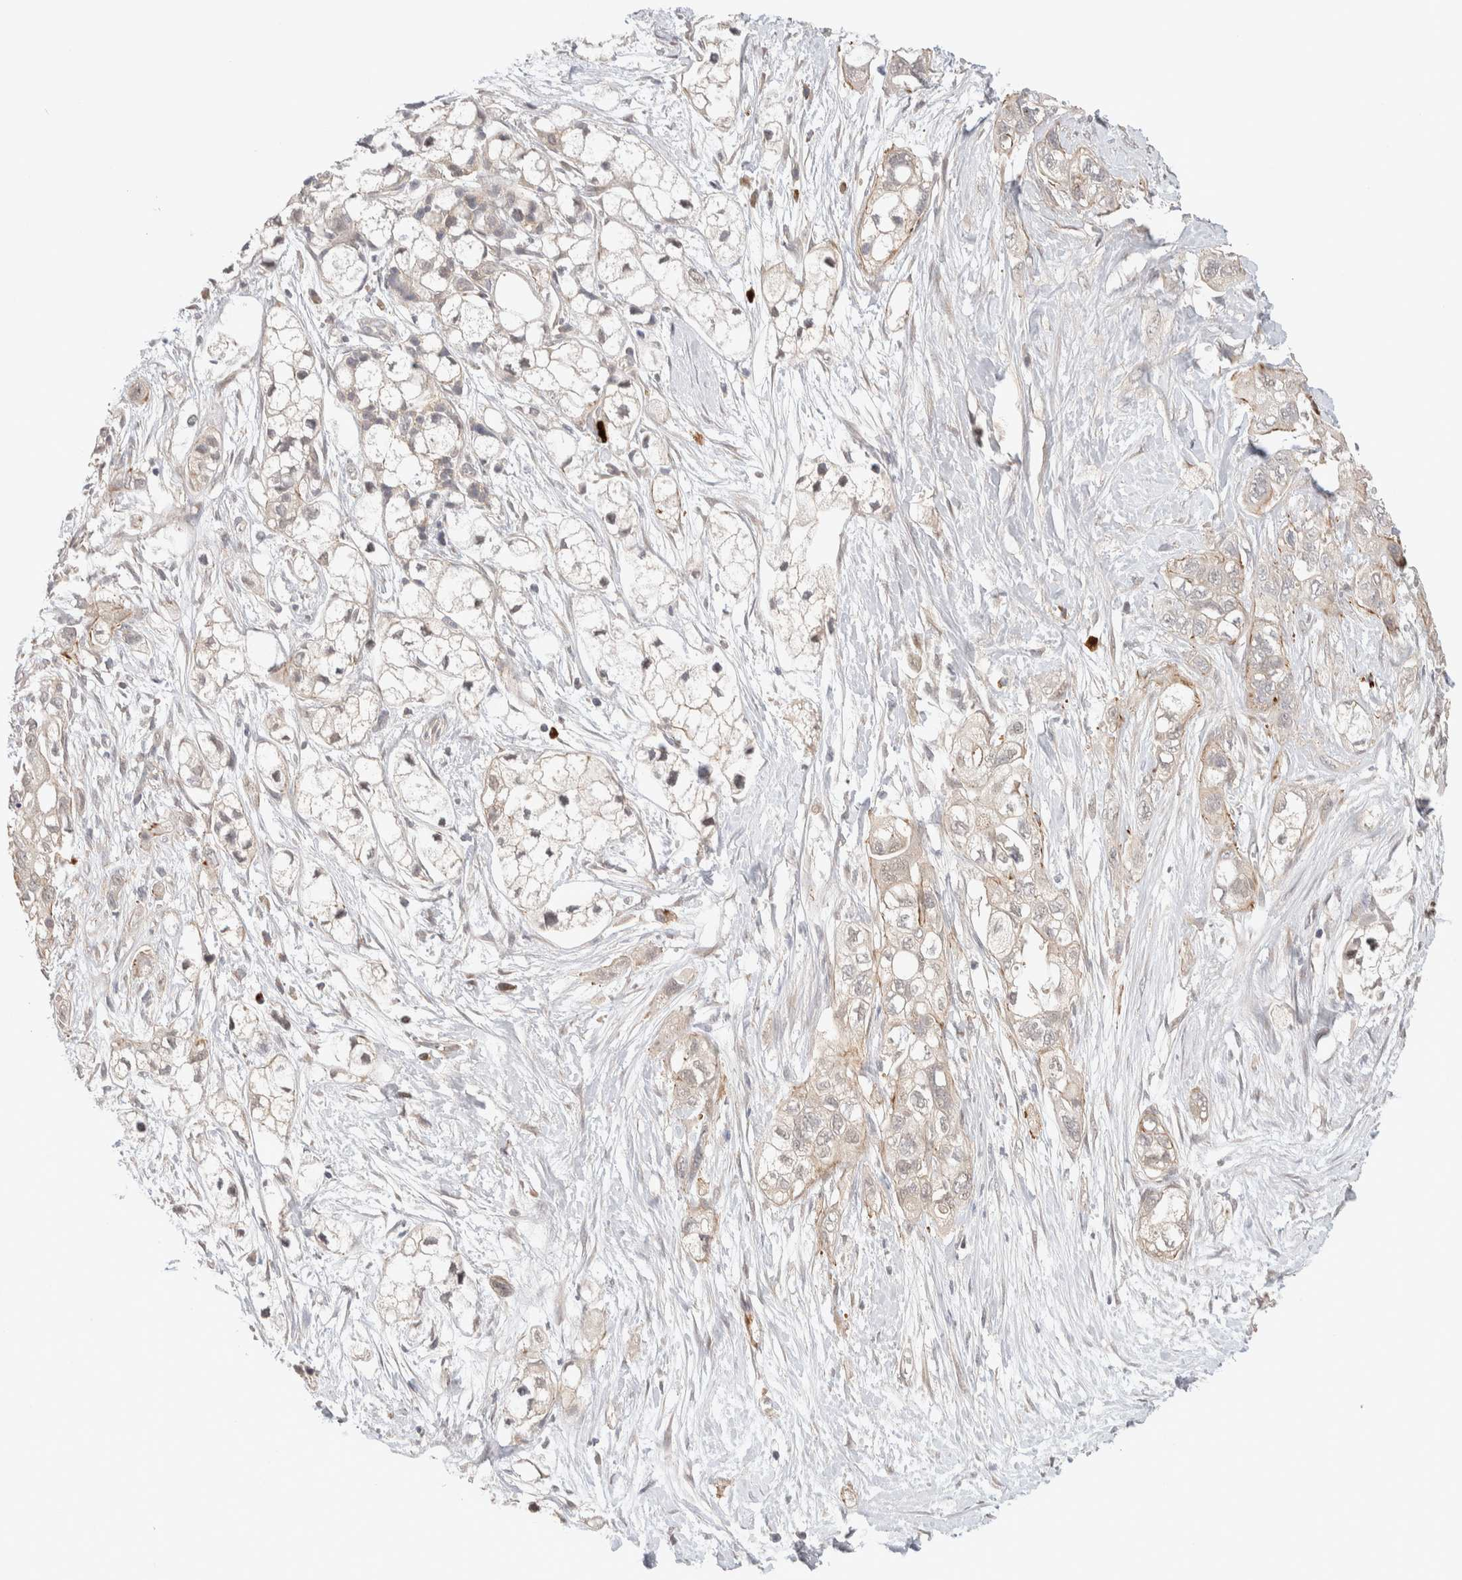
{"staining": {"intensity": "negative", "quantity": "none", "location": "none"}, "tissue": "pancreatic cancer", "cell_type": "Tumor cells", "image_type": "cancer", "snomed": [{"axis": "morphology", "description": "Adenocarcinoma, NOS"}, {"axis": "topography", "description": "Pancreas"}], "caption": "Protein analysis of adenocarcinoma (pancreatic) displays no significant positivity in tumor cells.", "gene": "CASK", "patient": {"sex": "male", "age": 74}}